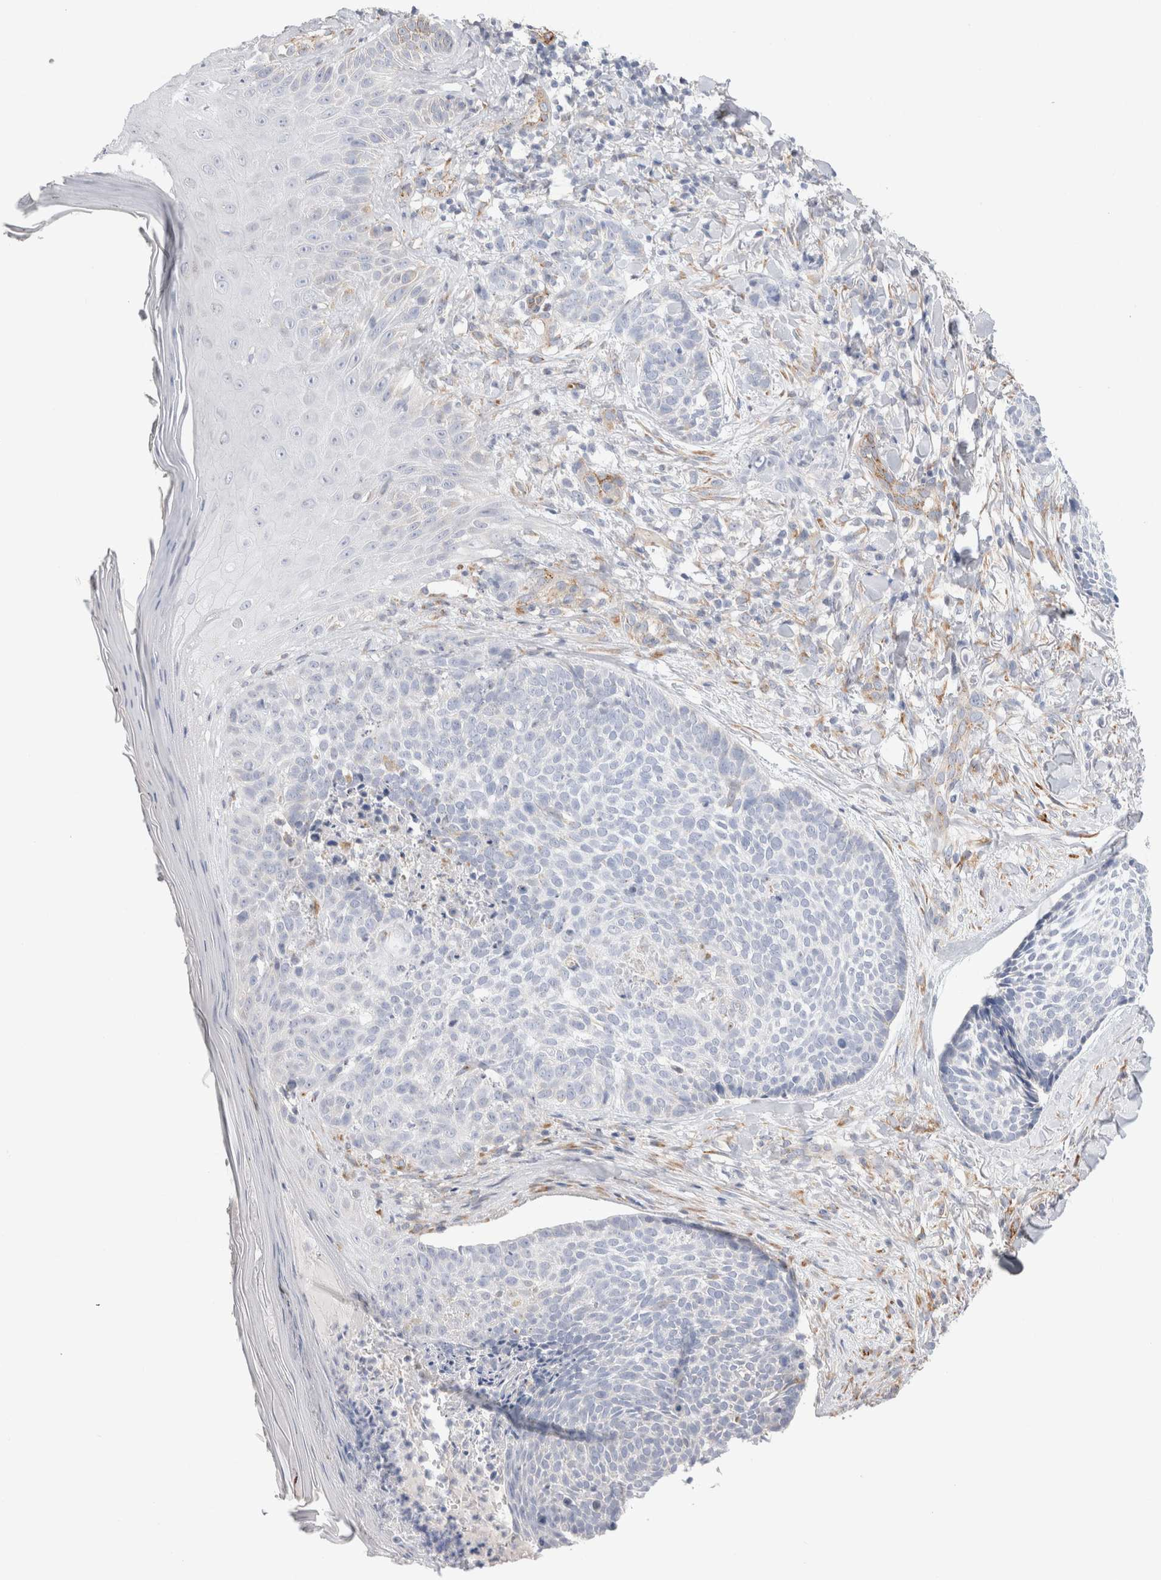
{"staining": {"intensity": "negative", "quantity": "none", "location": "none"}, "tissue": "skin cancer", "cell_type": "Tumor cells", "image_type": "cancer", "snomed": [{"axis": "morphology", "description": "Normal tissue, NOS"}, {"axis": "morphology", "description": "Basal cell carcinoma"}, {"axis": "topography", "description": "Skin"}], "caption": "The immunohistochemistry photomicrograph has no significant staining in tumor cells of skin basal cell carcinoma tissue.", "gene": "CNPY4", "patient": {"sex": "male", "age": 67}}